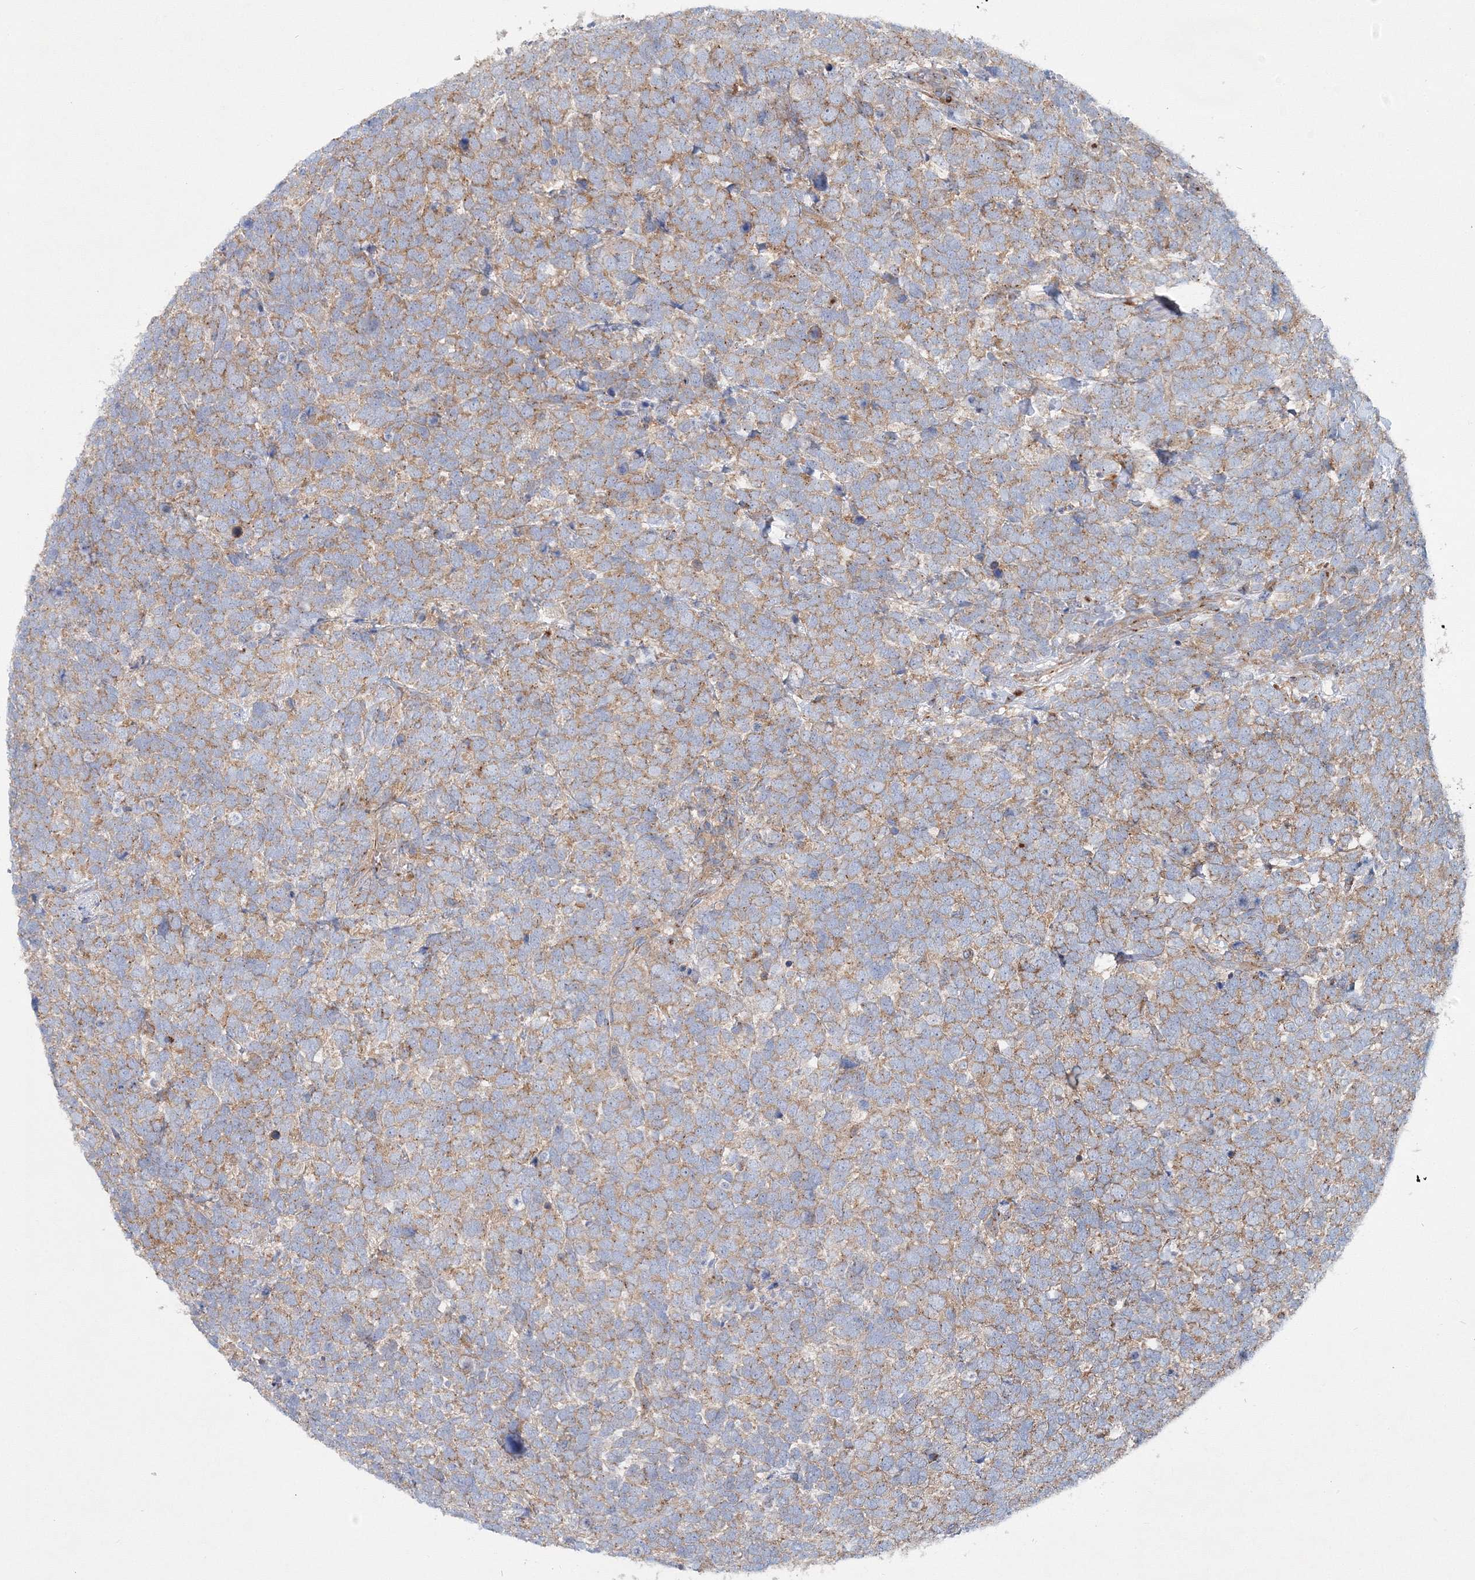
{"staining": {"intensity": "moderate", "quantity": ">75%", "location": "cytoplasmic/membranous"}, "tissue": "urothelial cancer", "cell_type": "Tumor cells", "image_type": "cancer", "snomed": [{"axis": "morphology", "description": "Urothelial carcinoma, High grade"}, {"axis": "topography", "description": "Urinary bladder"}], "caption": "DAB immunohistochemical staining of urothelial cancer displays moderate cytoplasmic/membranous protein staining in about >75% of tumor cells.", "gene": "SEC23IP", "patient": {"sex": "female", "age": 82}}